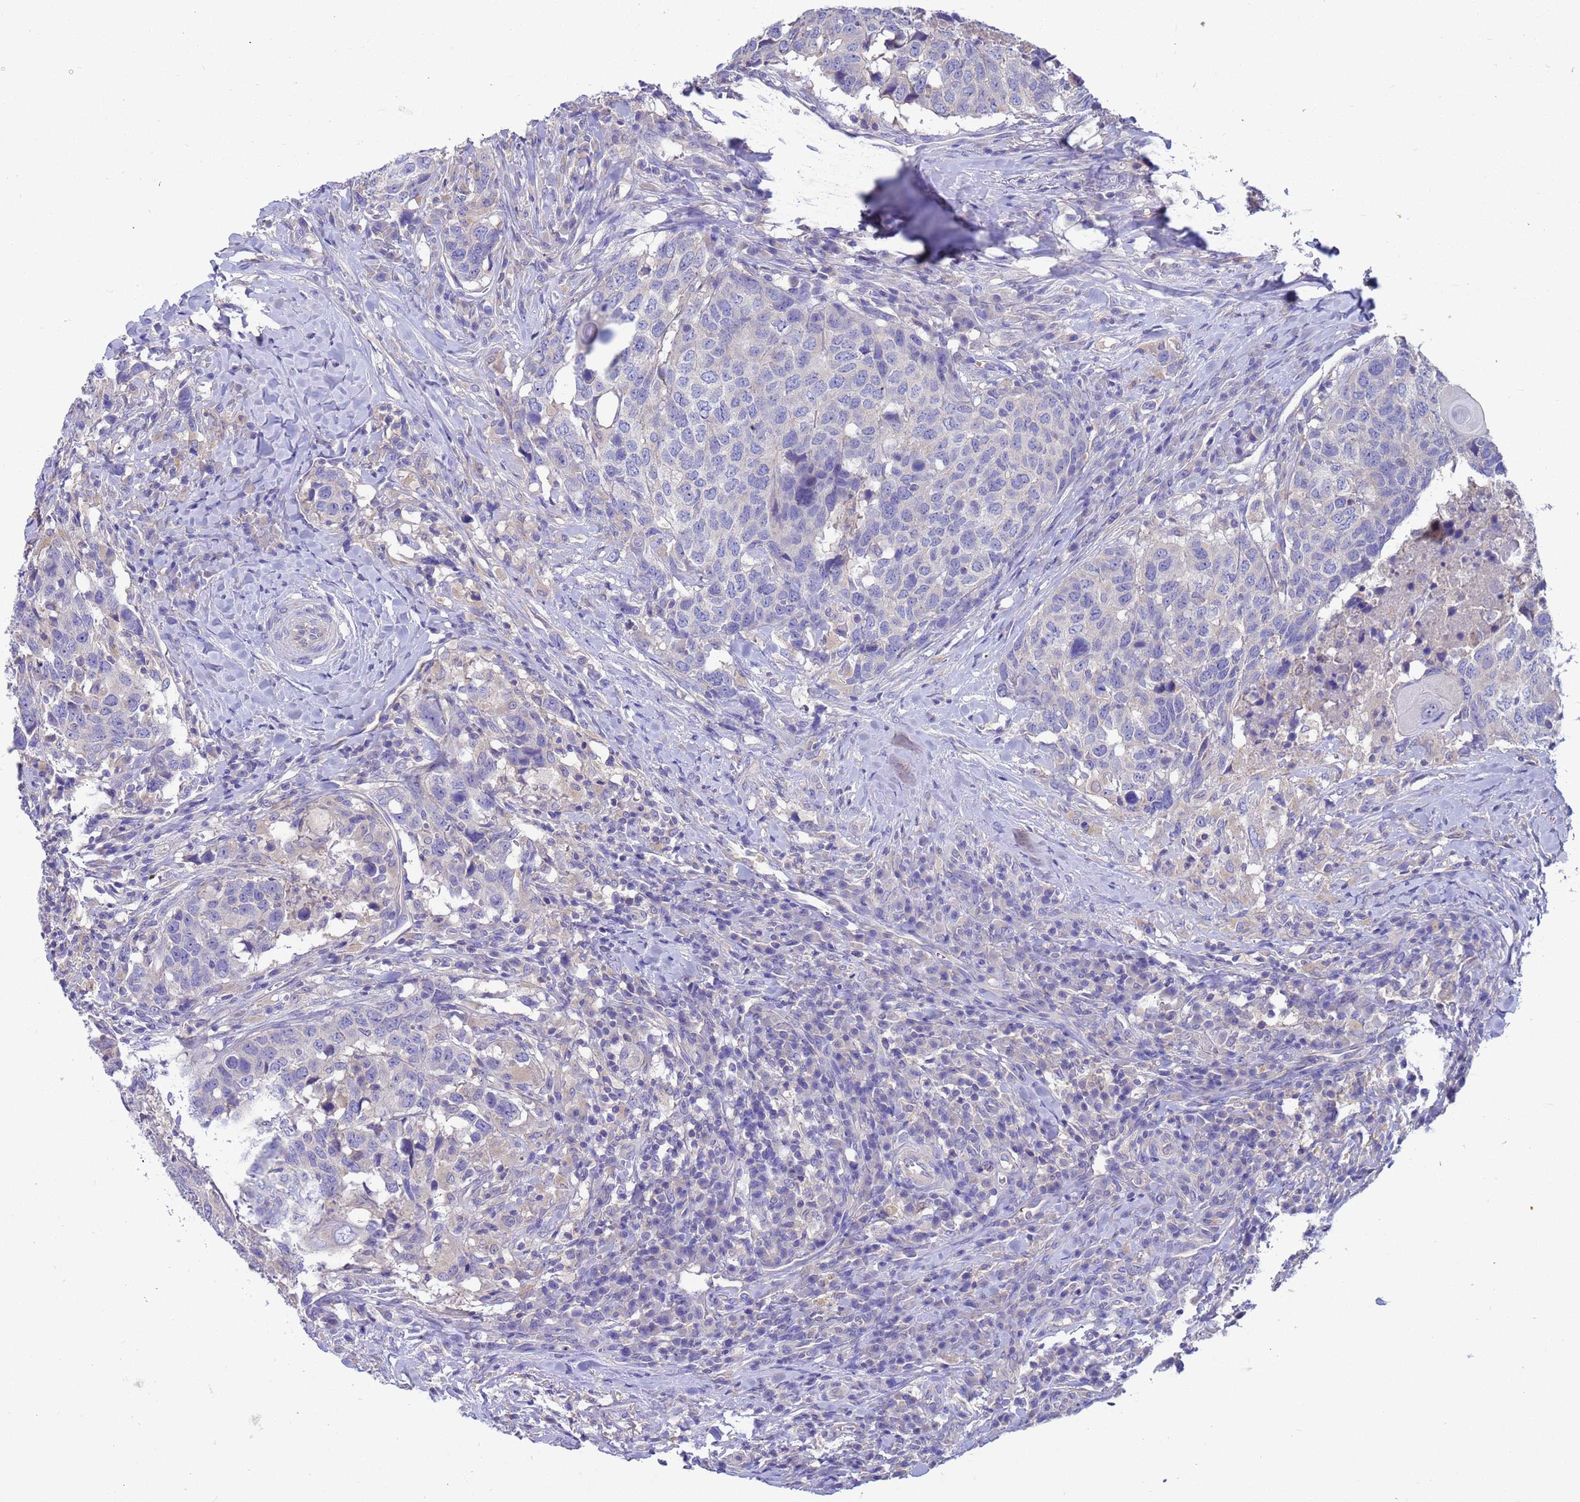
{"staining": {"intensity": "negative", "quantity": "none", "location": "none"}, "tissue": "head and neck cancer", "cell_type": "Tumor cells", "image_type": "cancer", "snomed": [{"axis": "morphology", "description": "Squamous cell carcinoma, NOS"}, {"axis": "topography", "description": "Head-Neck"}], "caption": "A histopathology image of human head and neck cancer (squamous cell carcinoma) is negative for staining in tumor cells.", "gene": "SRL", "patient": {"sex": "male", "age": 66}}